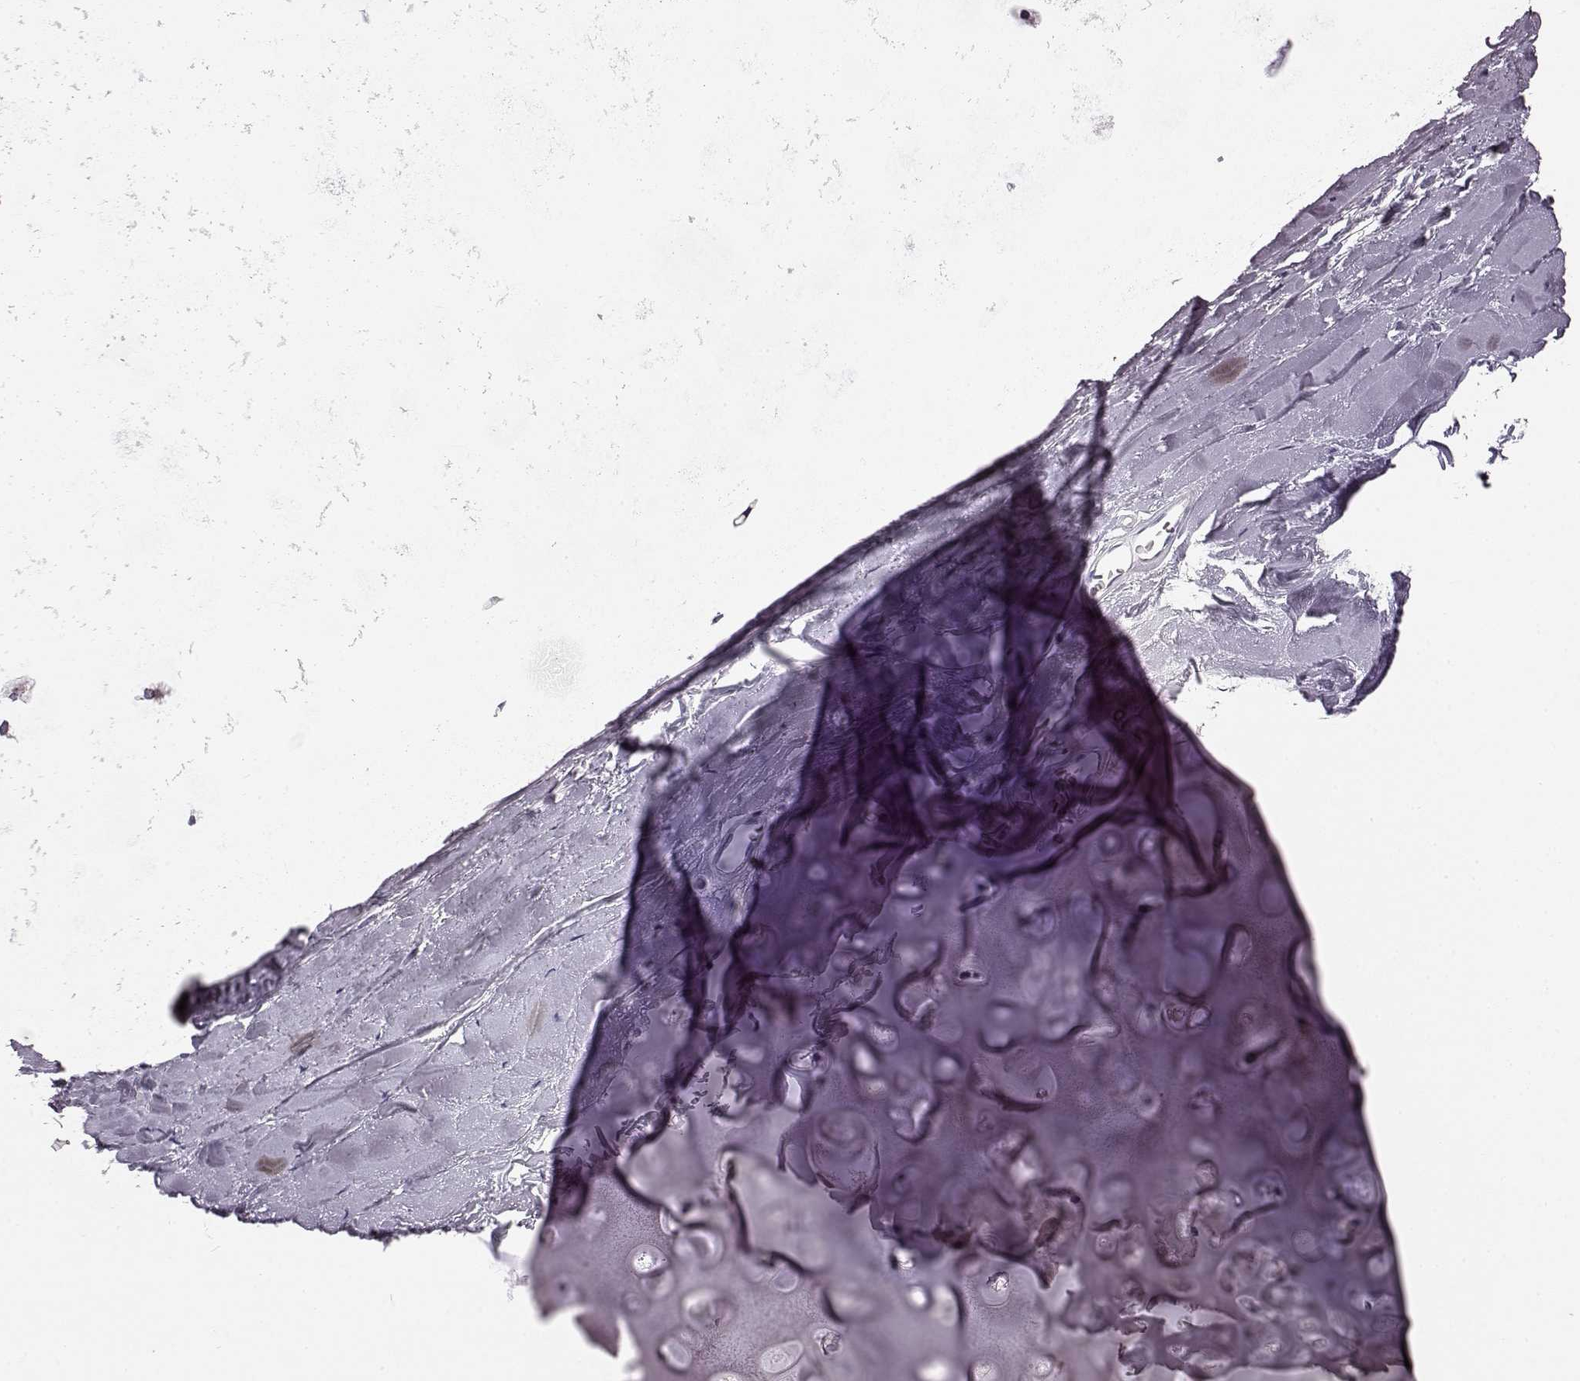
{"staining": {"intensity": "negative", "quantity": "none", "location": "none"}, "tissue": "soft tissue", "cell_type": "Chondrocytes", "image_type": "normal", "snomed": [{"axis": "morphology", "description": "Normal tissue, NOS"}, {"axis": "topography", "description": "Lymph node"}, {"axis": "topography", "description": "Bronchus"}], "caption": "Soft tissue stained for a protein using immunohistochemistry (IHC) shows no expression chondrocytes.", "gene": "ATP5MF", "patient": {"sex": "female", "age": 70}}